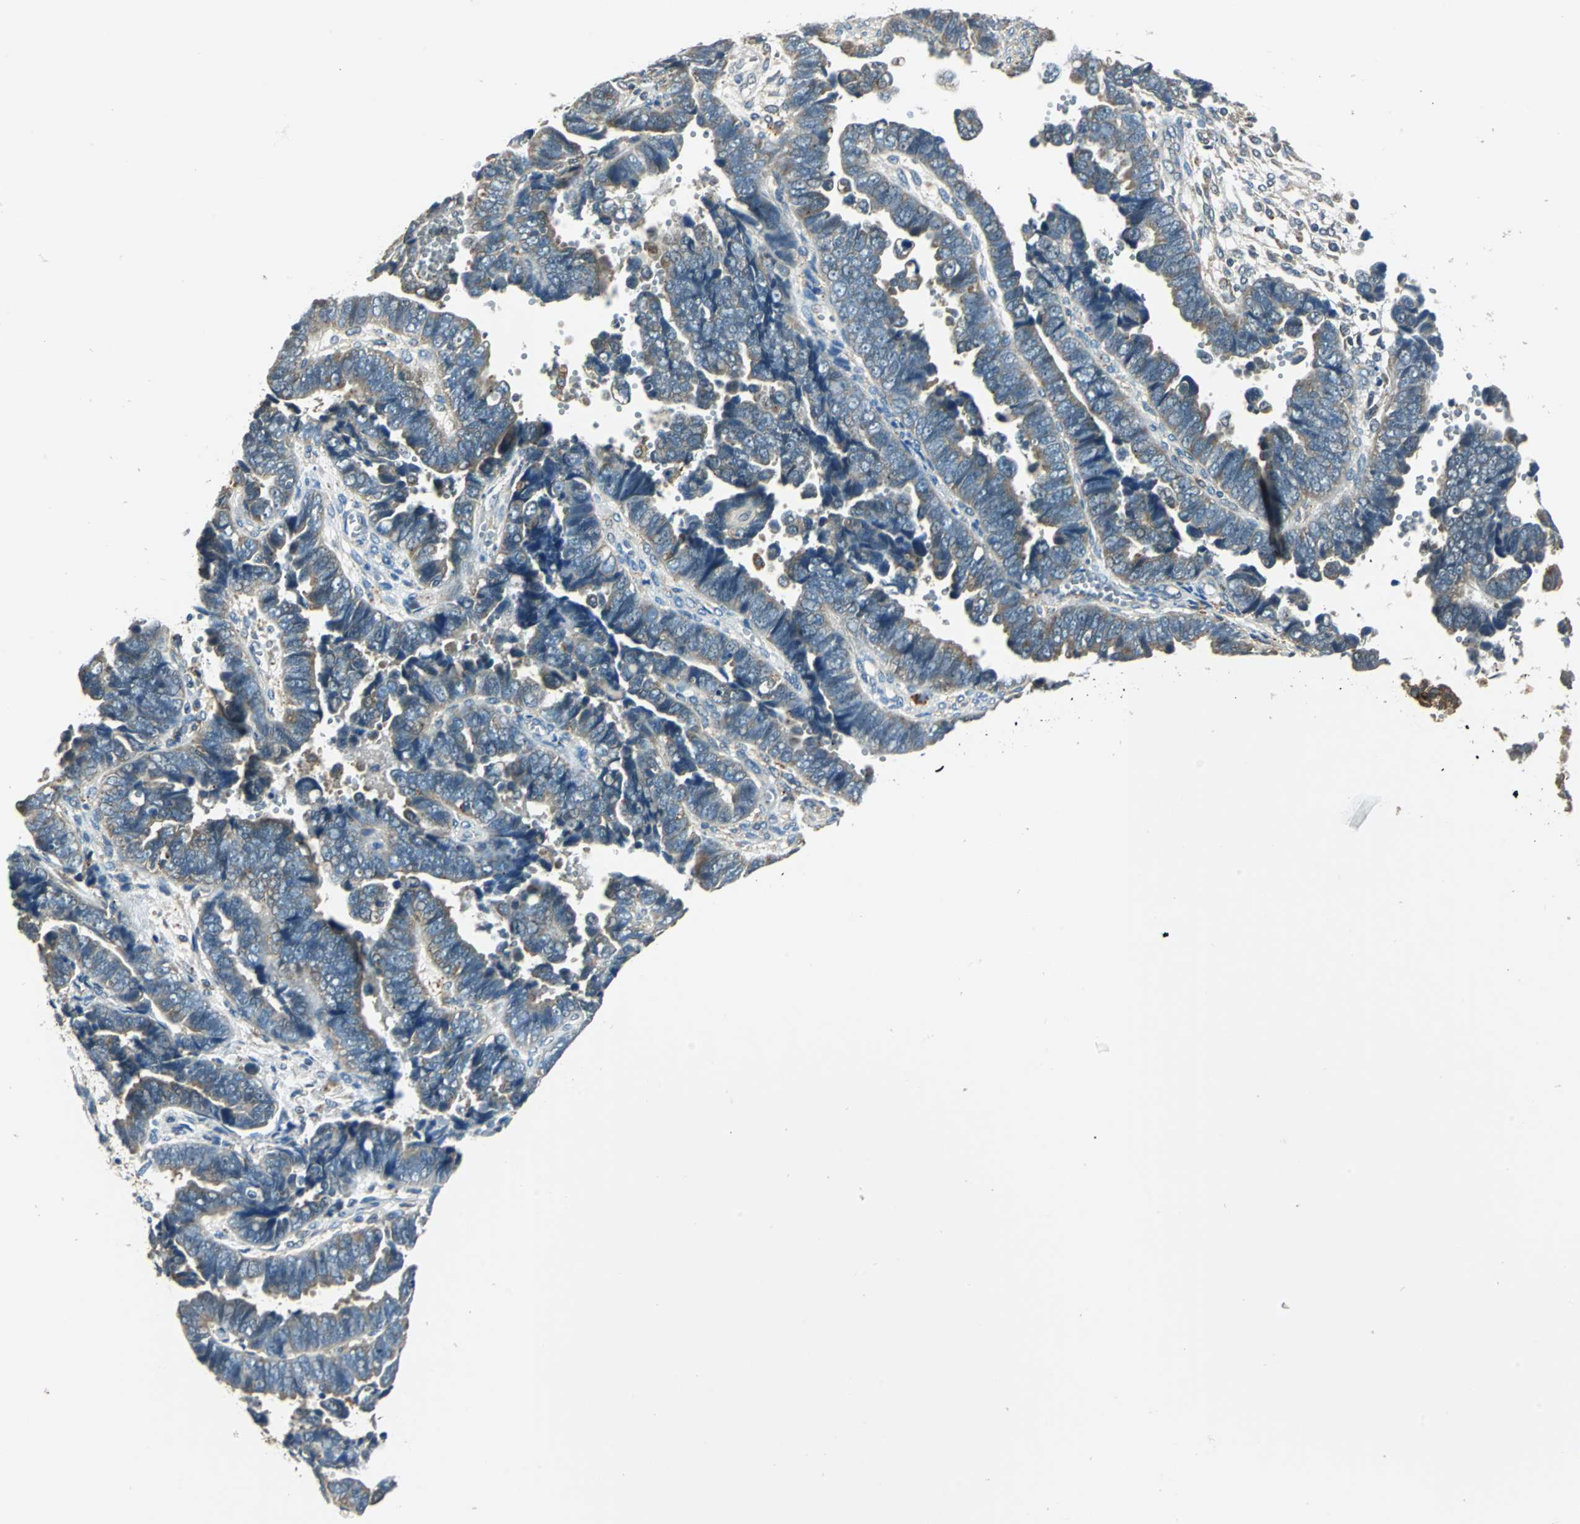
{"staining": {"intensity": "negative", "quantity": "none", "location": "none"}, "tissue": "endometrial cancer", "cell_type": "Tumor cells", "image_type": "cancer", "snomed": [{"axis": "morphology", "description": "Adenocarcinoma, NOS"}, {"axis": "topography", "description": "Endometrium"}], "caption": "An image of adenocarcinoma (endometrial) stained for a protein reveals no brown staining in tumor cells.", "gene": "NIT1", "patient": {"sex": "female", "age": 75}}